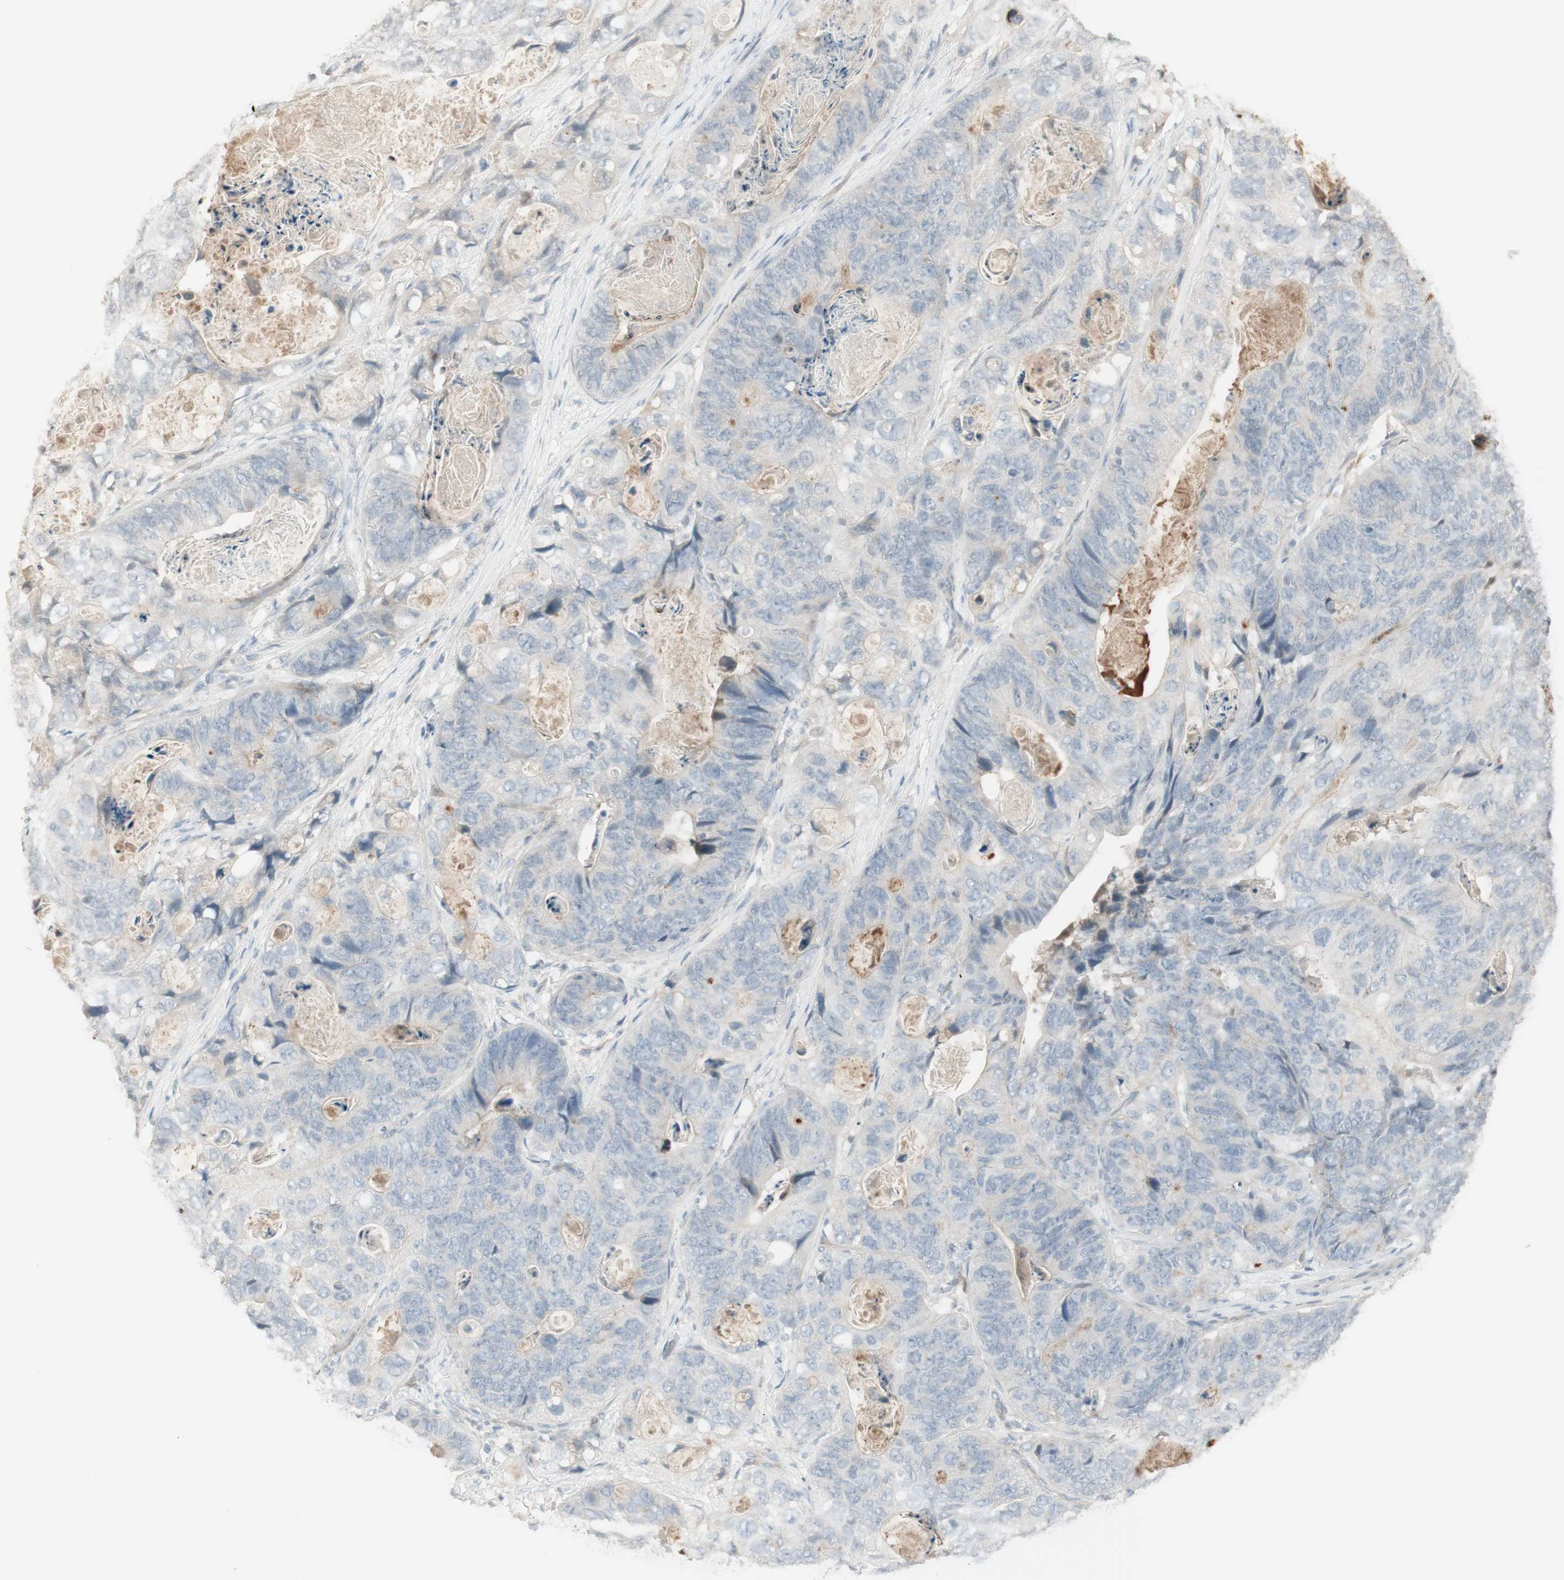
{"staining": {"intensity": "weak", "quantity": "25%-75%", "location": "cytoplasmic/membranous"}, "tissue": "stomach cancer", "cell_type": "Tumor cells", "image_type": "cancer", "snomed": [{"axis": "morphology", "description": "Adenocarcinoma, NOS"}, {"axis": "topography", "description": "Stomach"}], "caption": "The image exhibits staining of stomach adenocarcinoma, revealing weak cytoplasmic/membranous protein expression (brown color) within tumor cells. (IHC, brightfield microscopy, high magnification).", "gene": "NID1", "patient": {"sex": "female", "age": 89}}